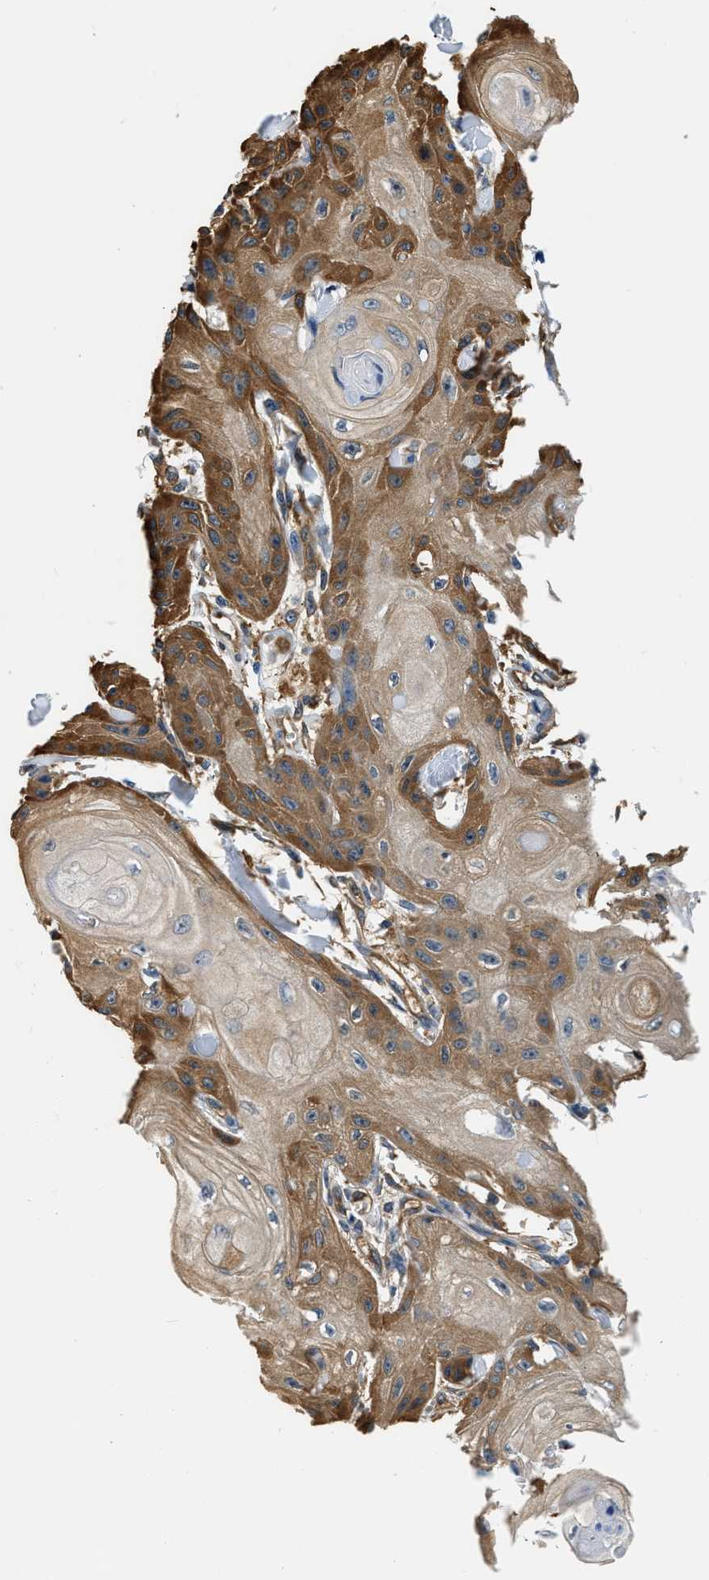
{"staining": {"intensity": "moderate", "quantity": ">75%", "location": "cytoplasmic/membranous"}, "tissue": "skin cancer", "cell_type": "Tumor cells", "image_type": "cancer", "snomed": [{"axis": "morphology", "description": "Squamous cell carcinoma, NOS"}, {"axis": "topography", "description": "Skin"}], "caption": "Tumor cells reveal moderate cytoplasmic/membranous staining in approximately >75% of cells in skin cancer.", "gene": "PPP2R1B", "patient": {"sex": "male", "age": 74}}